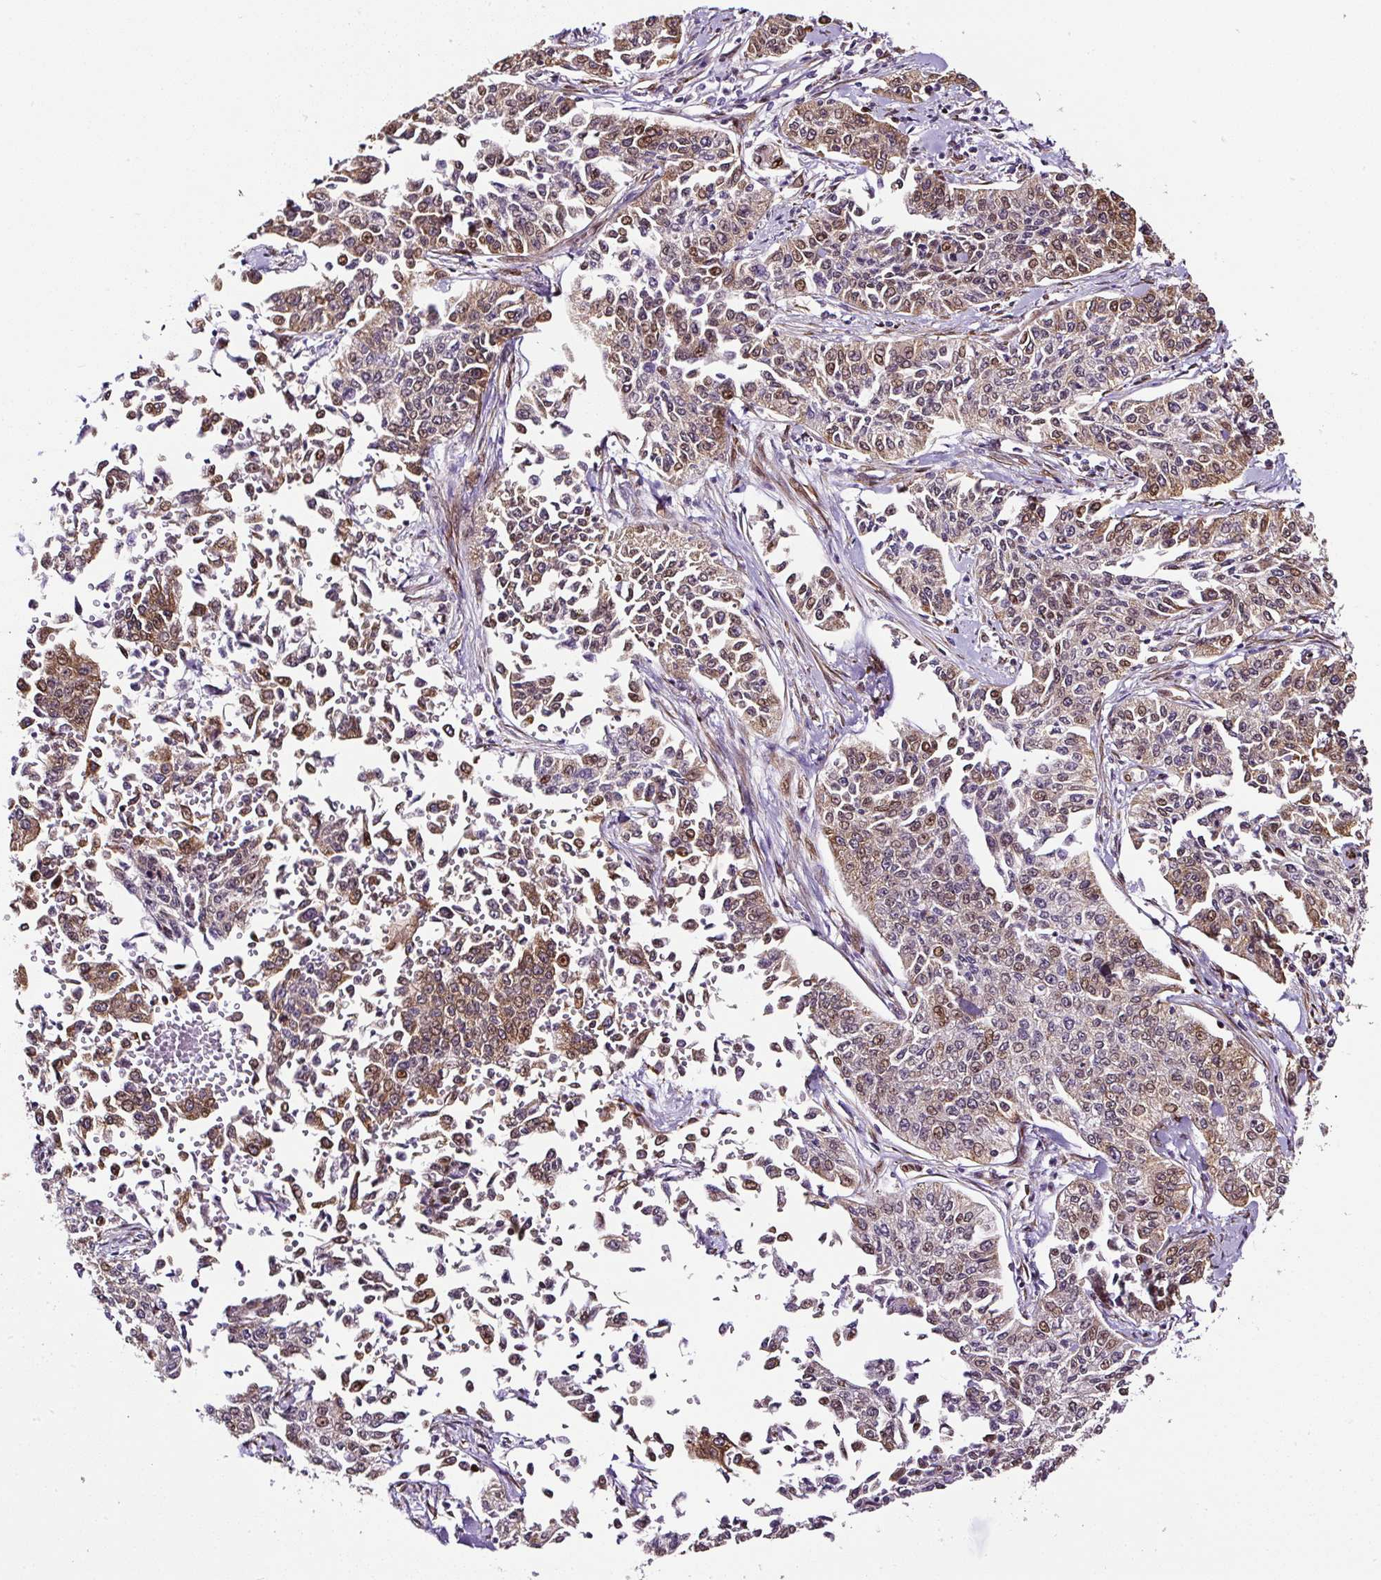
{"staining": {"intensity": "moderate", "quantity": "25%-75%", "location": "cytoplasmic/membranous"}, "tissue": "cervical cancer", "cell_type": "Tumor cells", "image_type": "cancer", "snomed": [{"axis": "morphology", "description": "Squamous cell carcinoma, NOS"}, {"axis": "topography", "description": "Cervix"}], "caption": "The micrograph demonstrates a brown stain indicating the presence of a protein in the cytoplasmic/membranous of tumor cells in squamous cell carcinoma (cervical).", "gene": "KDM4E", "patient": {"sex": "female", "age": 35}}